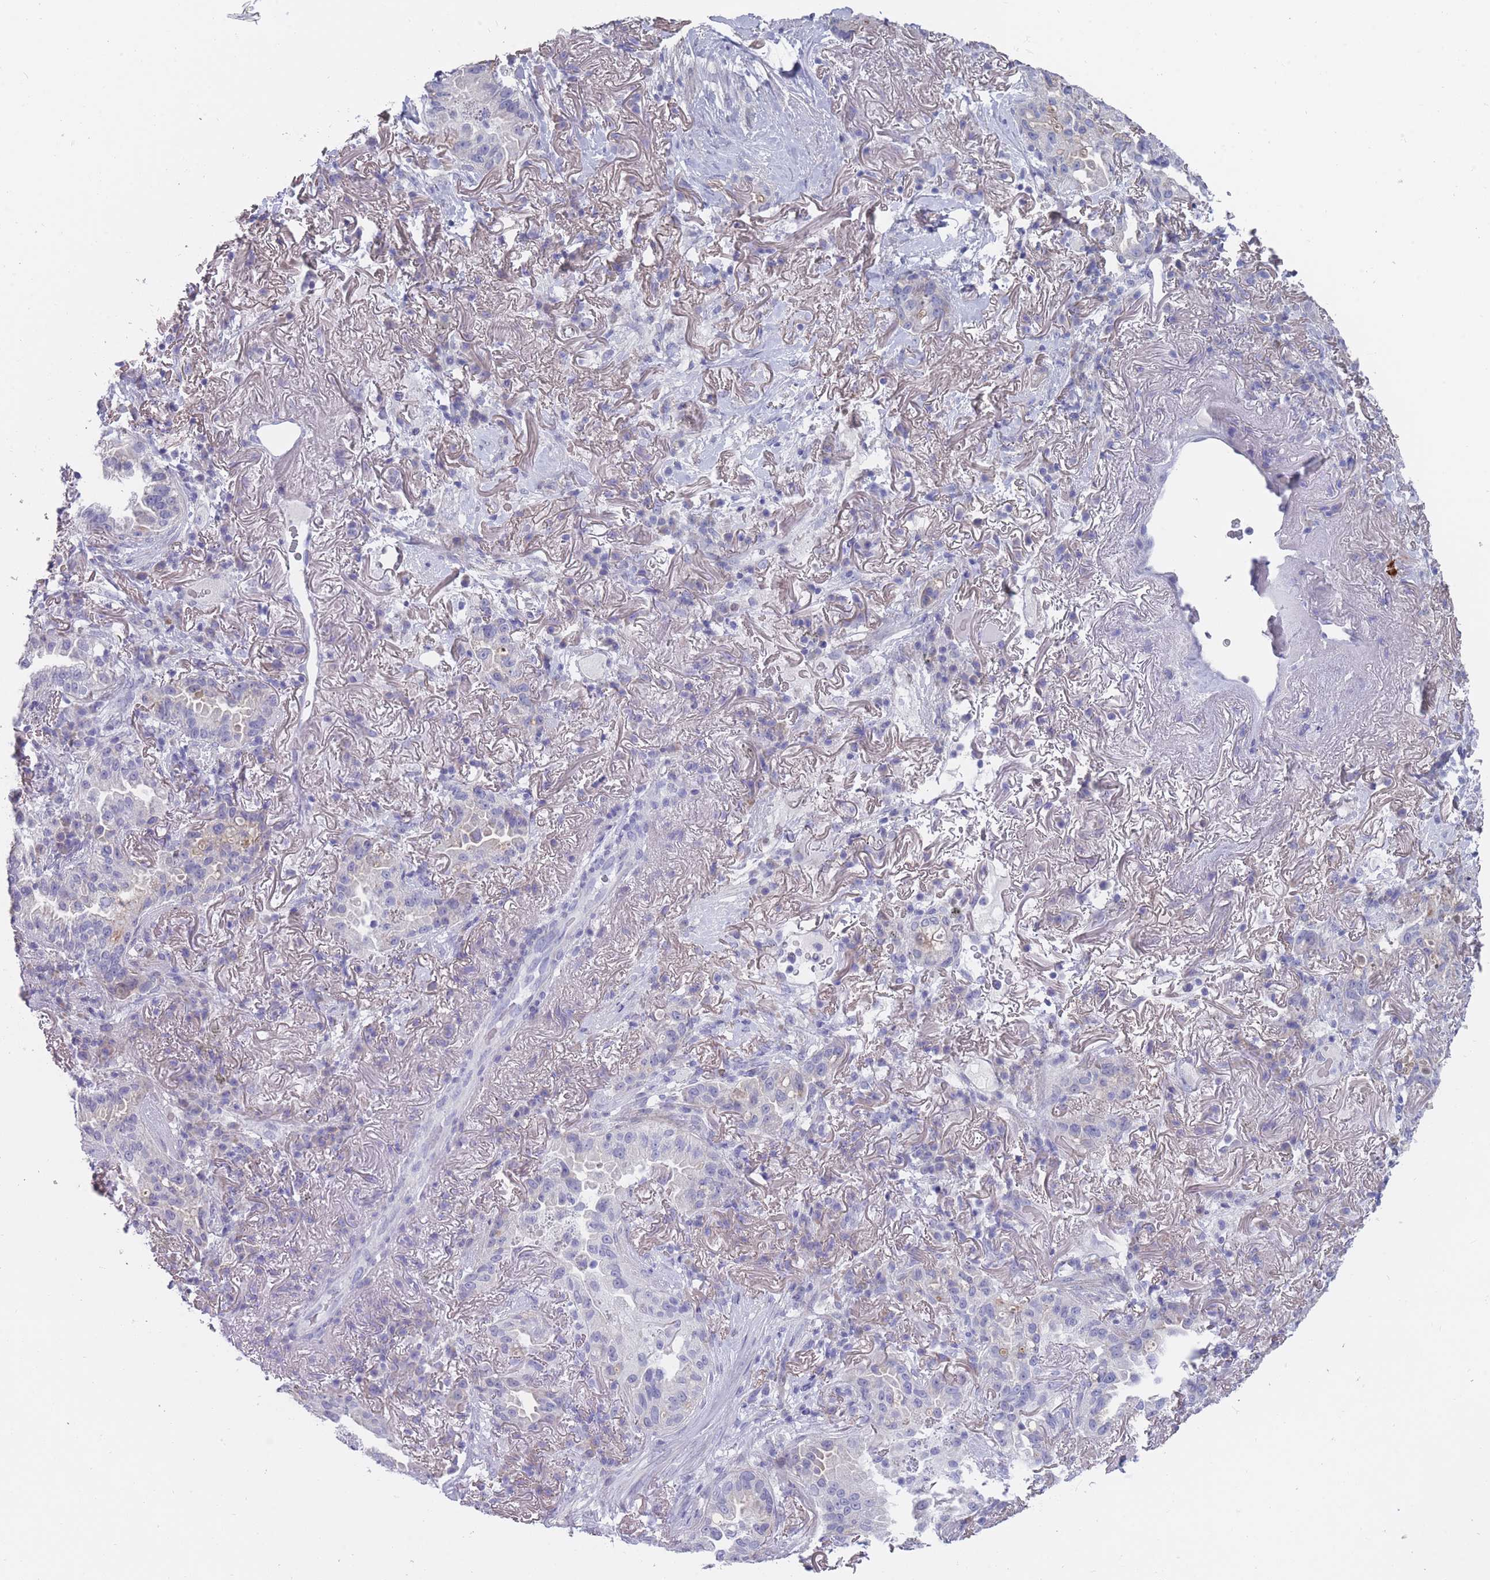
{"staining": {"intensity": "negative", "quantity": "none", "location": "none"}, "tissue": "lung cancer", "cell_type": "Tumor cells", "image_type": "cancer", "snomed": [{"axis": "morphology", "description": "Adenocarcinoma, NOS"}, {"axis": "topography", "description": "Lung"}], "caption": "This is an immunohistochemistry histopathology image of human lung cancer. There is no staining in tumor cells.", "gene": "PIGU", "patient": {"sex": "female", "age": 69}}